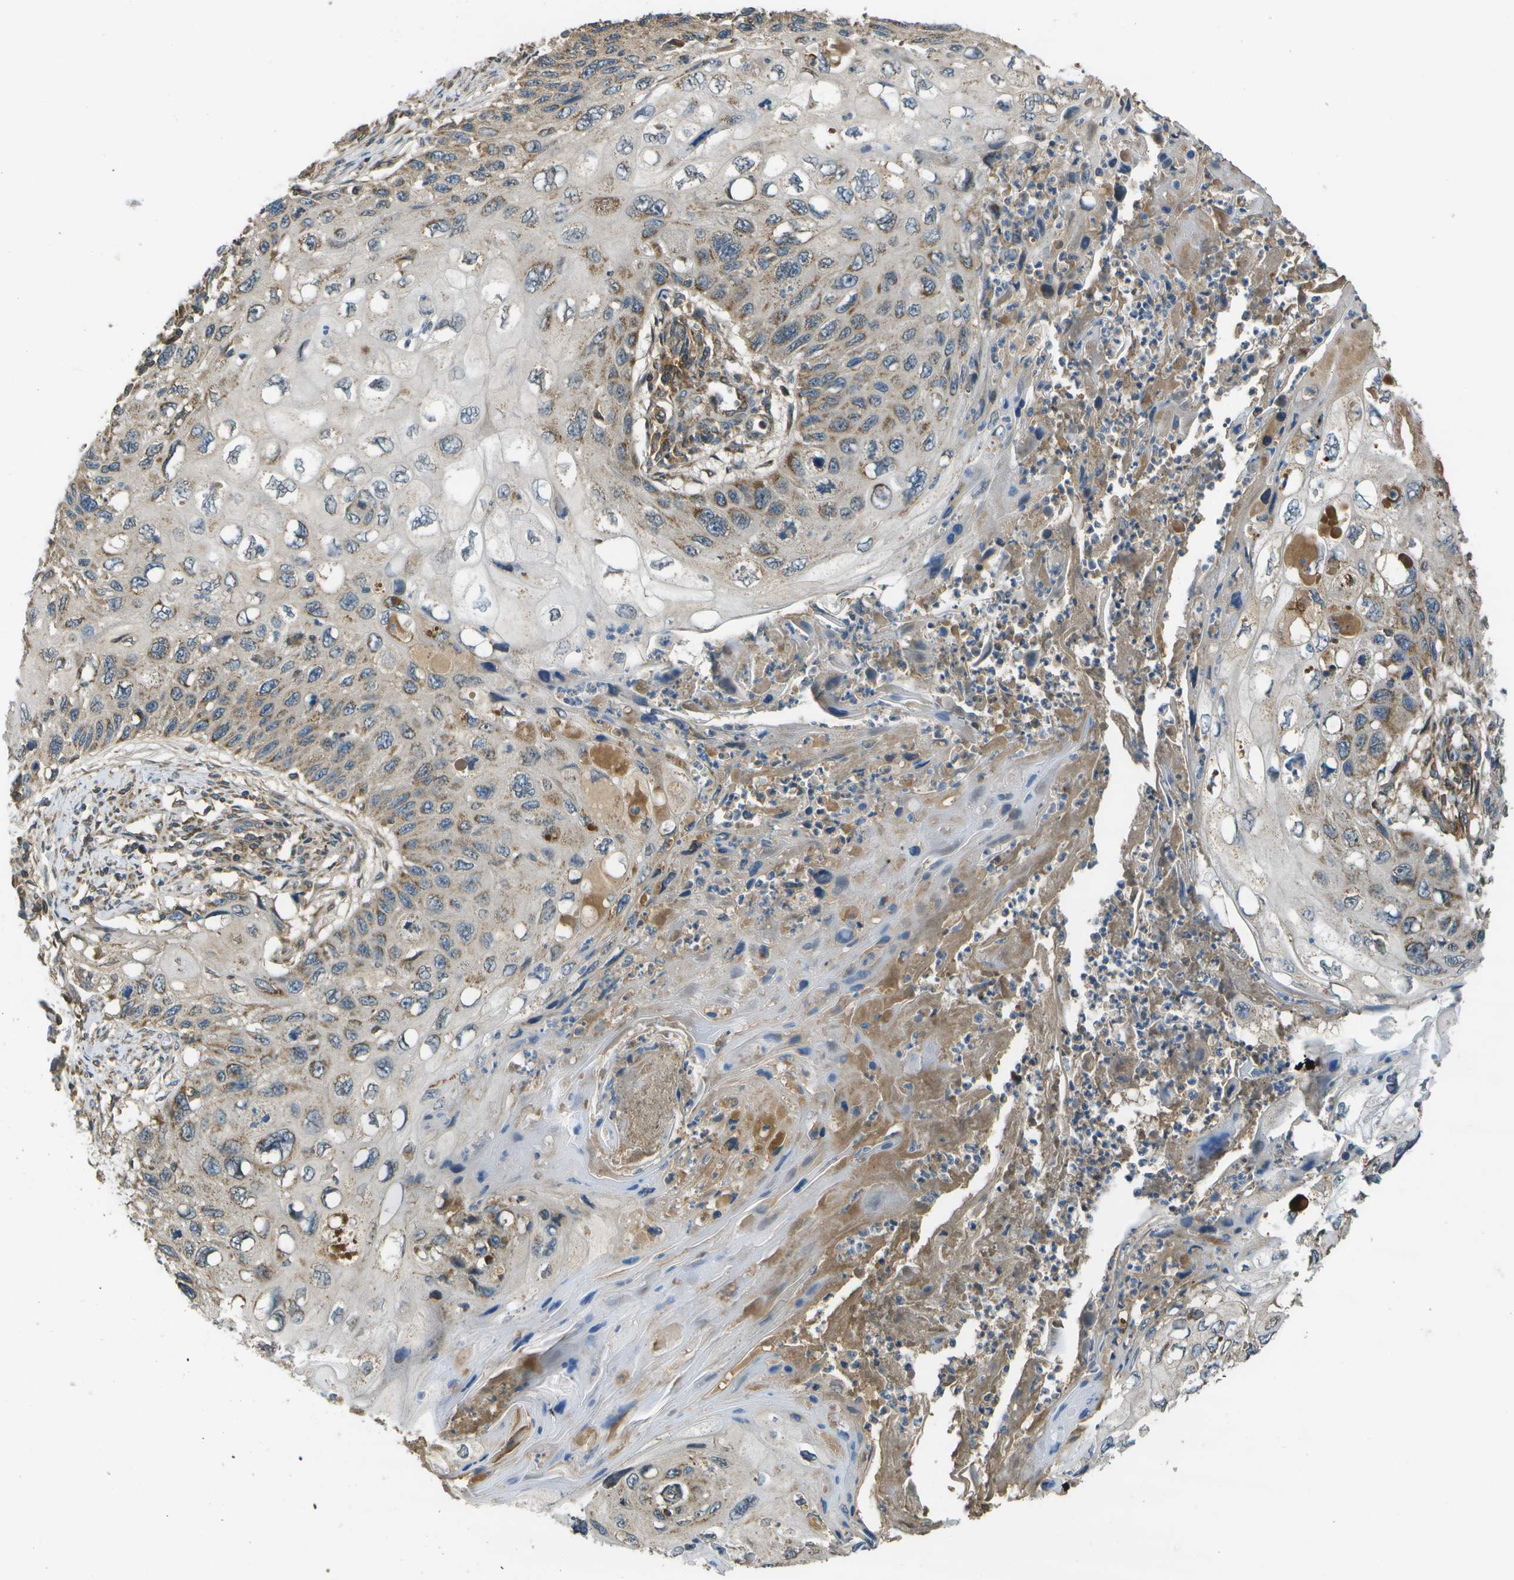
{"staining": {"intensity": "moderate", "quantity": "25%-75%", "location": "cytoplasmic/membranous"}, "tissue": "cervical cancer", "cell_type": "Tumor cells", "image_type": "cancer", "snomed": [{"axis": "morphology", "description": "Squamous cell carcinoma, NOS"}, {"axis": "topography", "description": "Cervix"}], "caption": "Cervical cancer tissue exhibits moderate cytoplasmic/membranous positivity in approximately 25%-75% of tumor cells, visualized by immunohistochemistry.", "gene": "HFE", "patient": {"sex": "female", "age": 70}}